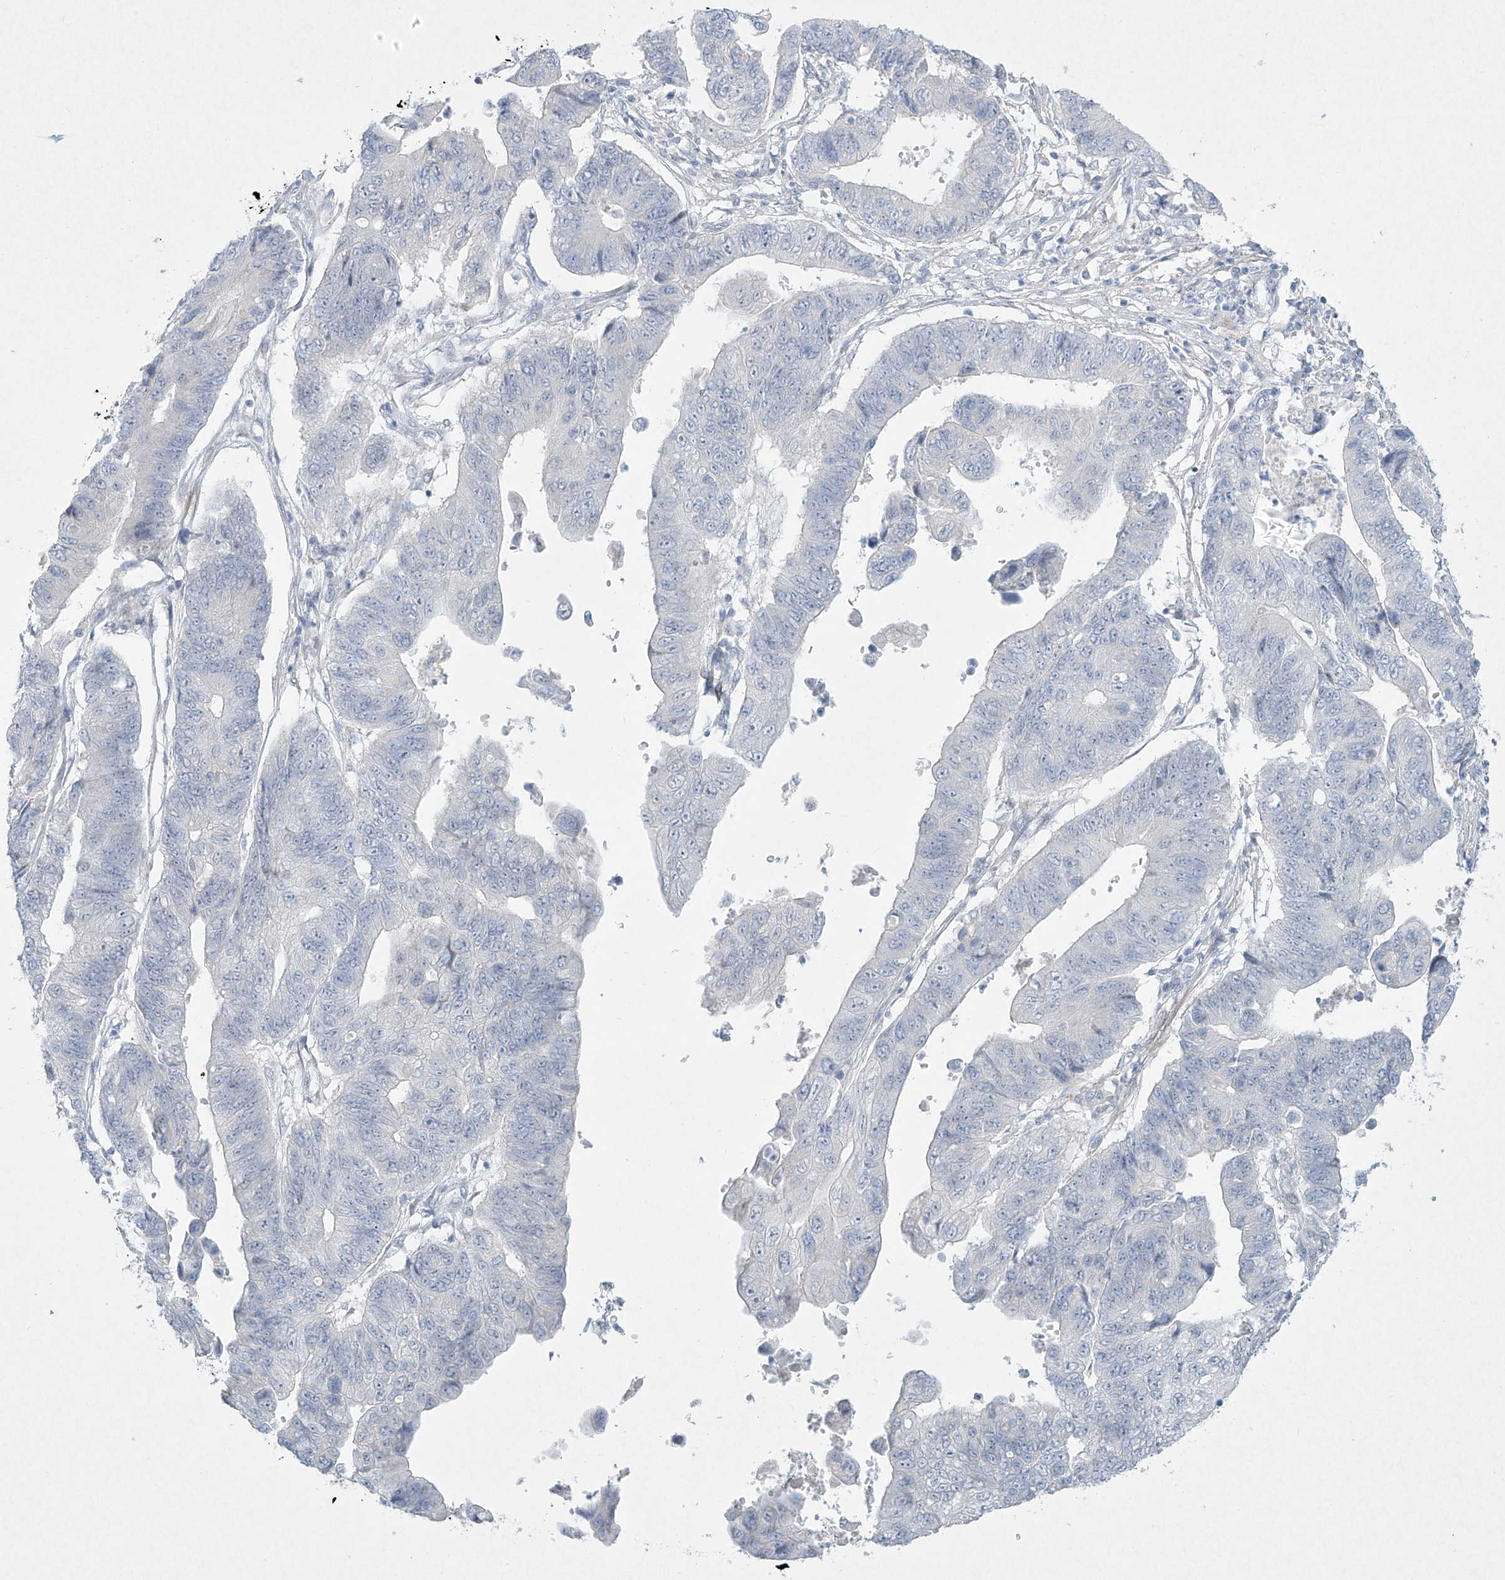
{"staining": {"intensity": "negative", "quantity": "none", "location": "none"}, "tissue": "stomach cancer", "cell_type": "Tumor cells", "image_type": "cancer", "snomed": [{"axis": "morphology", "description": "Adenocarcinoma, NOS"}, {"axis": "topography", "description": "Stomach"}], "caption": "Tumor cells show no significant protein expression in adenocarcinoma (stomach).", "gene": "PAX6", "patient": {"sex": "male", "age": 59}}